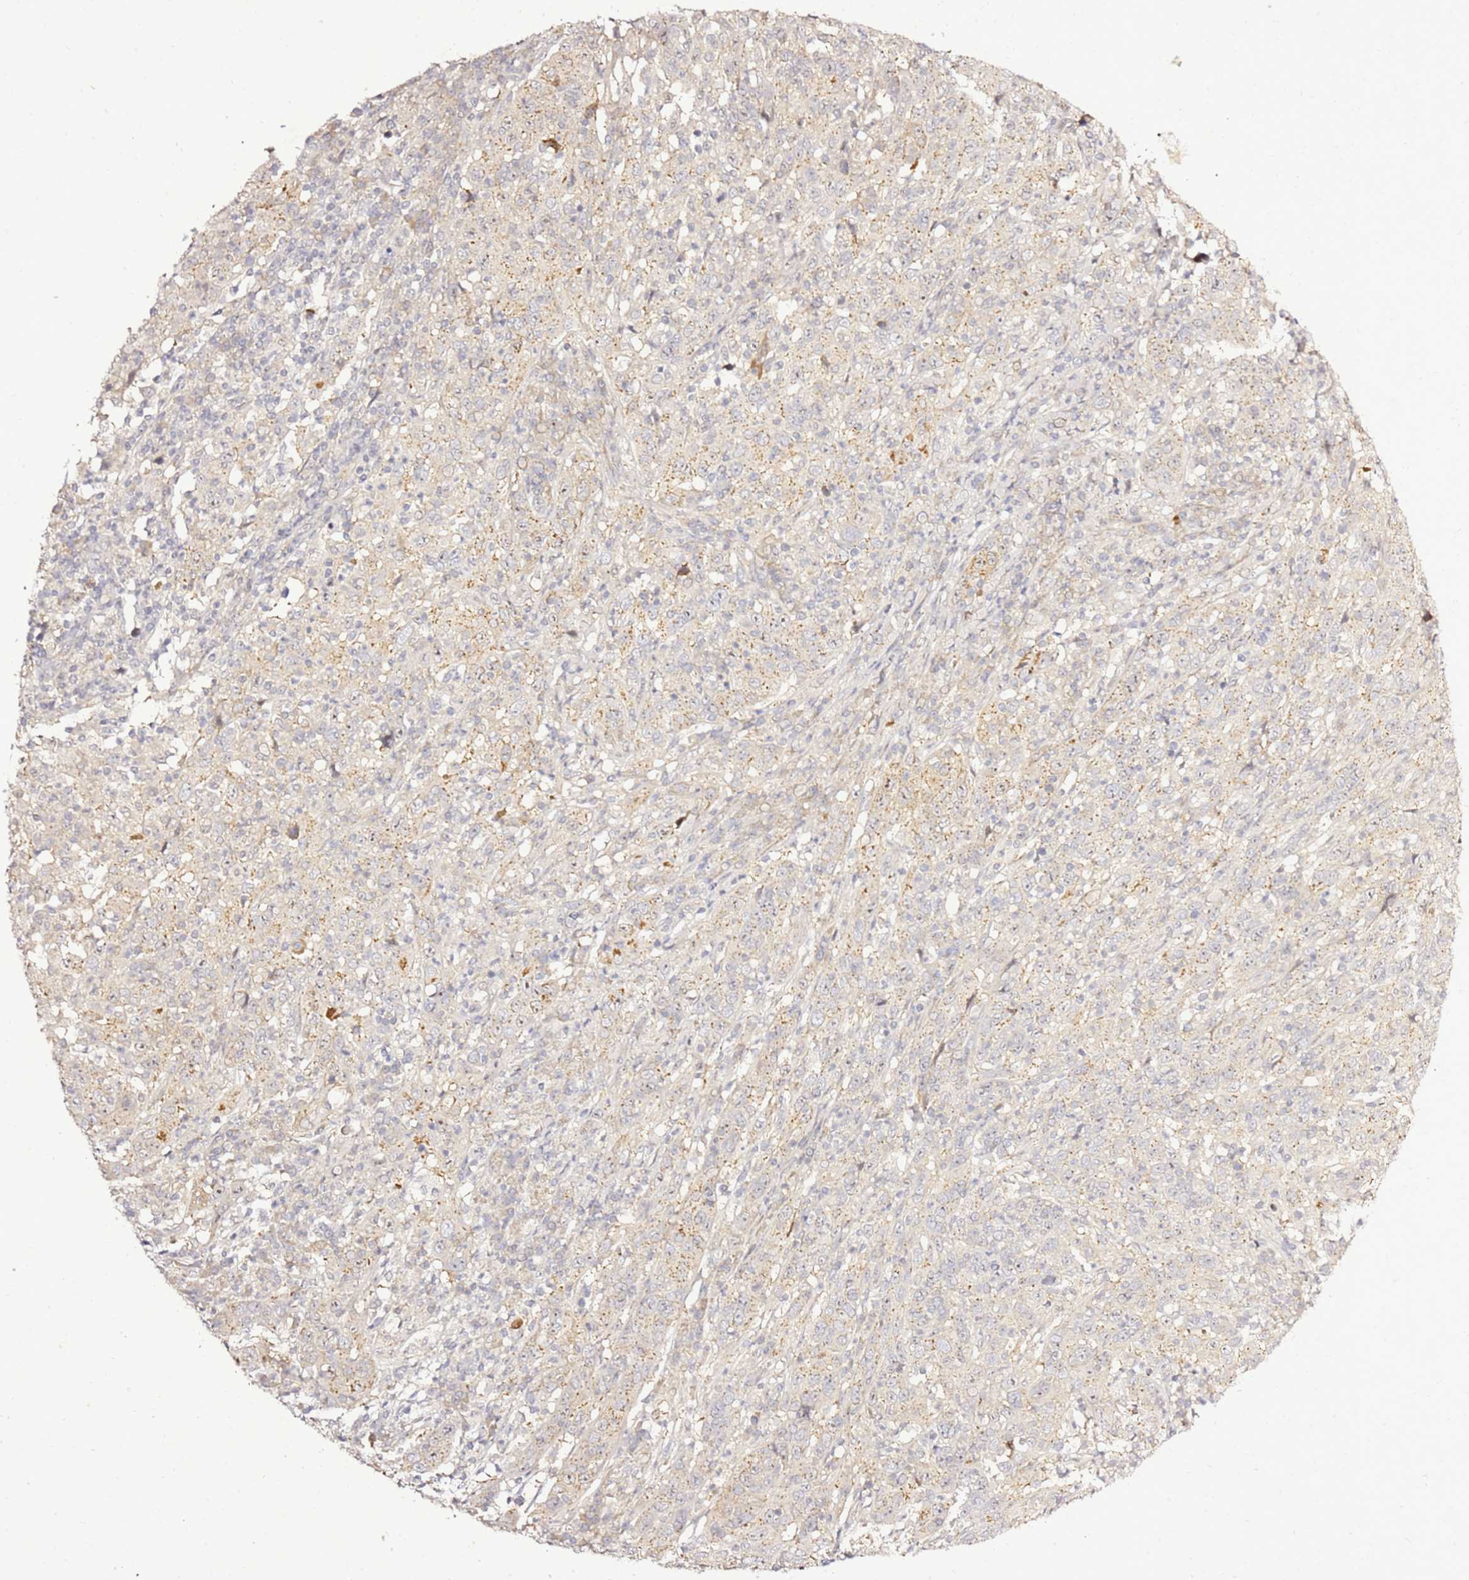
{"staining": {"intensity": "negative", "quantity": "none", "location": "none"}, "tissue": "cervical cancer", "cell_type": "Tumor cells", "image_type": "cancer", "snomed": [{"axis": "morphology", "description": "Squamous cell carcinoma, NOS"}, {"axis": "topography", "description": "Cervix"}], "caption": "DAB immunohistochemical staining of cervical squamous cell carcinoma displays no significant expression in tumor cells. (Stains: DAB (3,3'-diaminobenzidine) IHC with hematoxylin counter stain, Microscopy: brightfield microscopy at high magnification).", "gene": "NOL8", "patient": {"sex": "female", "age": 46}}